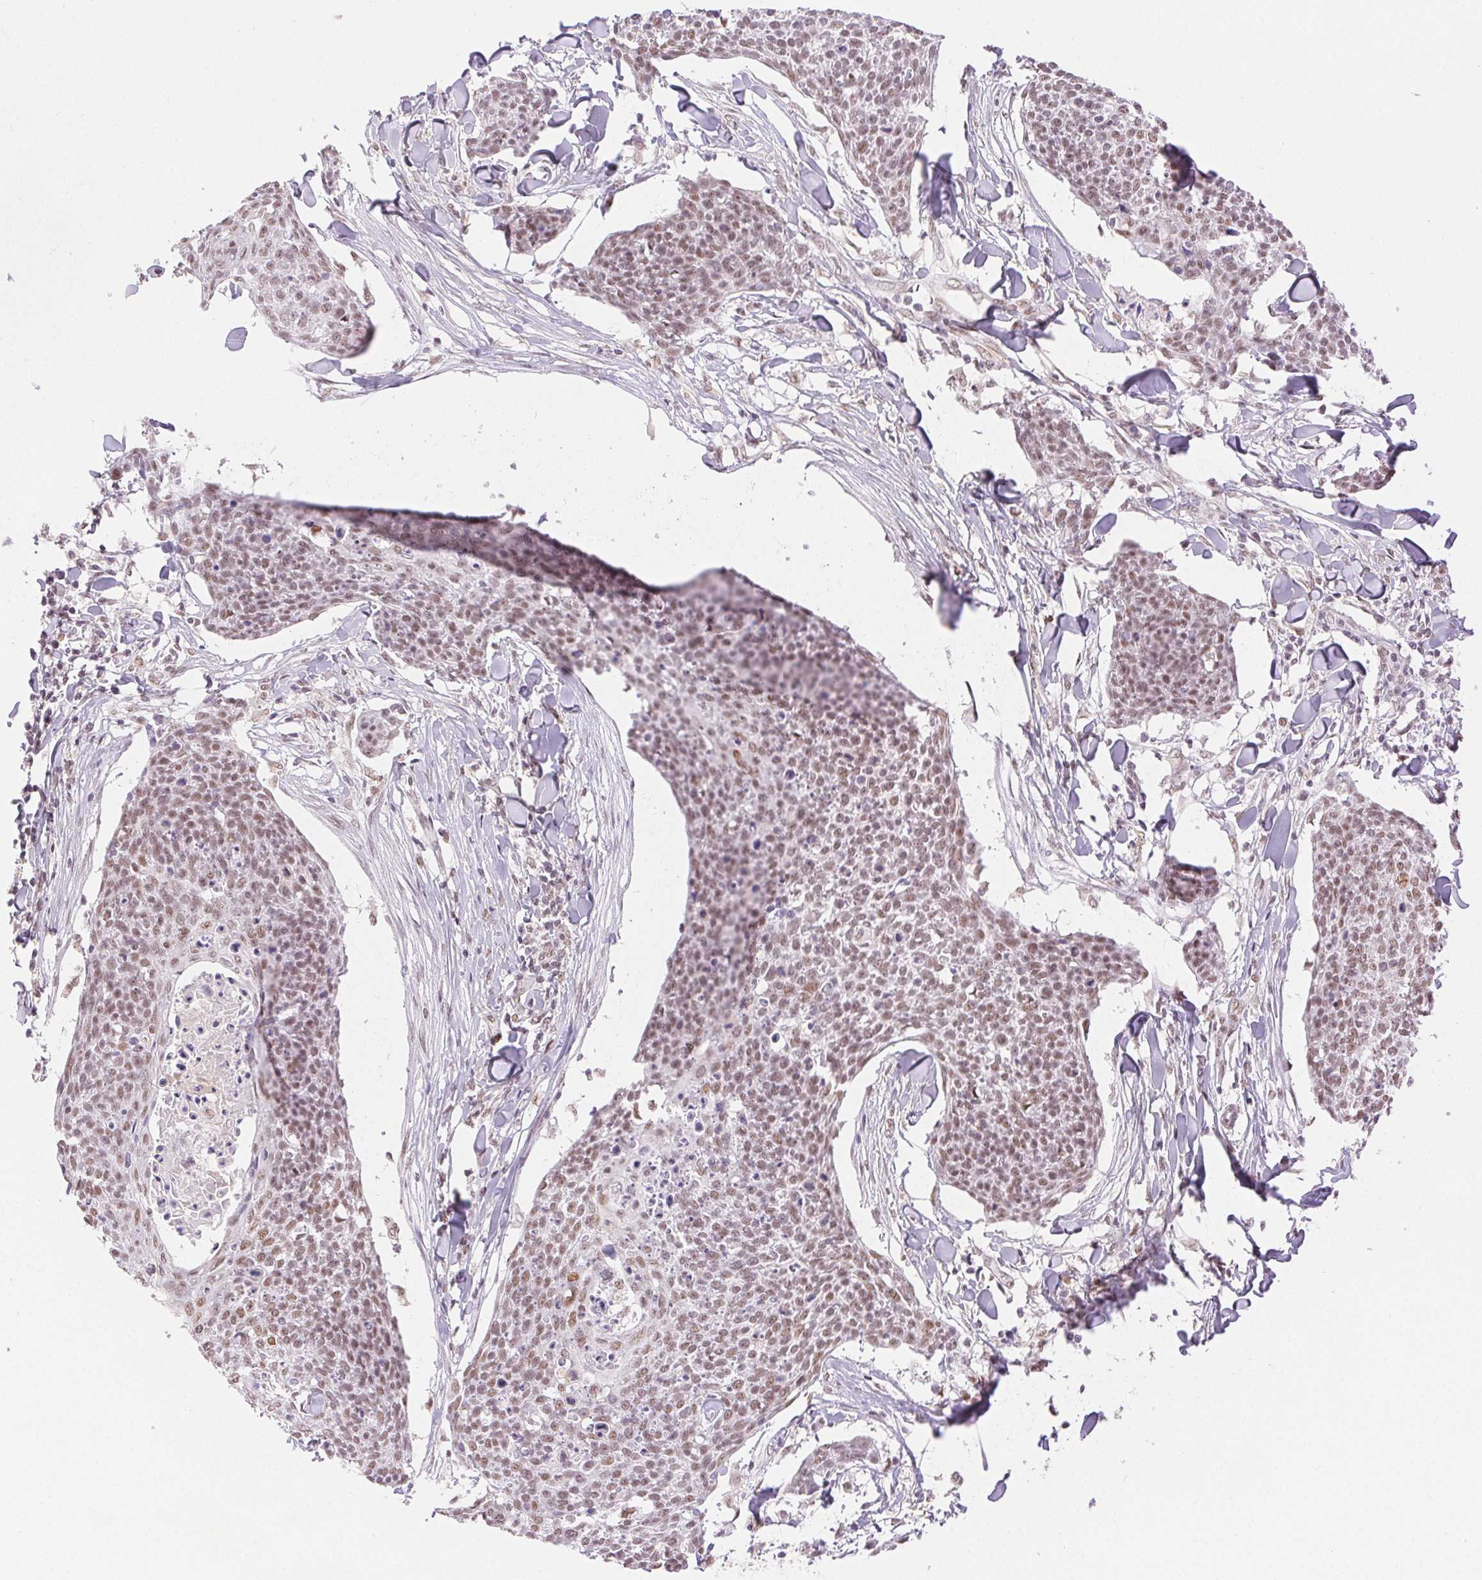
{"staining": {"intensity": "moderate", "quantity": ">75%", "location": "nuclear"}, "tissue": "skin cancer", "cell_type": "Tumor cells", "image_type": "cancer", "snomed": [{"axis": "morphology", "description": "Squamous cell carcinoma, NOS"}, {"axis": "topography", "description": "Skin"}, {"axis": "topography", "description": "Vulva"}], "caption": "A histopathology image of skin squamous cell carcinoma stained for a protein shows moderate nuclear brown staining in tumor cells. Using DAB (brown) and hematoxylin (blue) stains, captured at high magnification using brightfield microscopy.", "gene": "H2AZ2", "patient": {"sex": "female", "age": 75}}